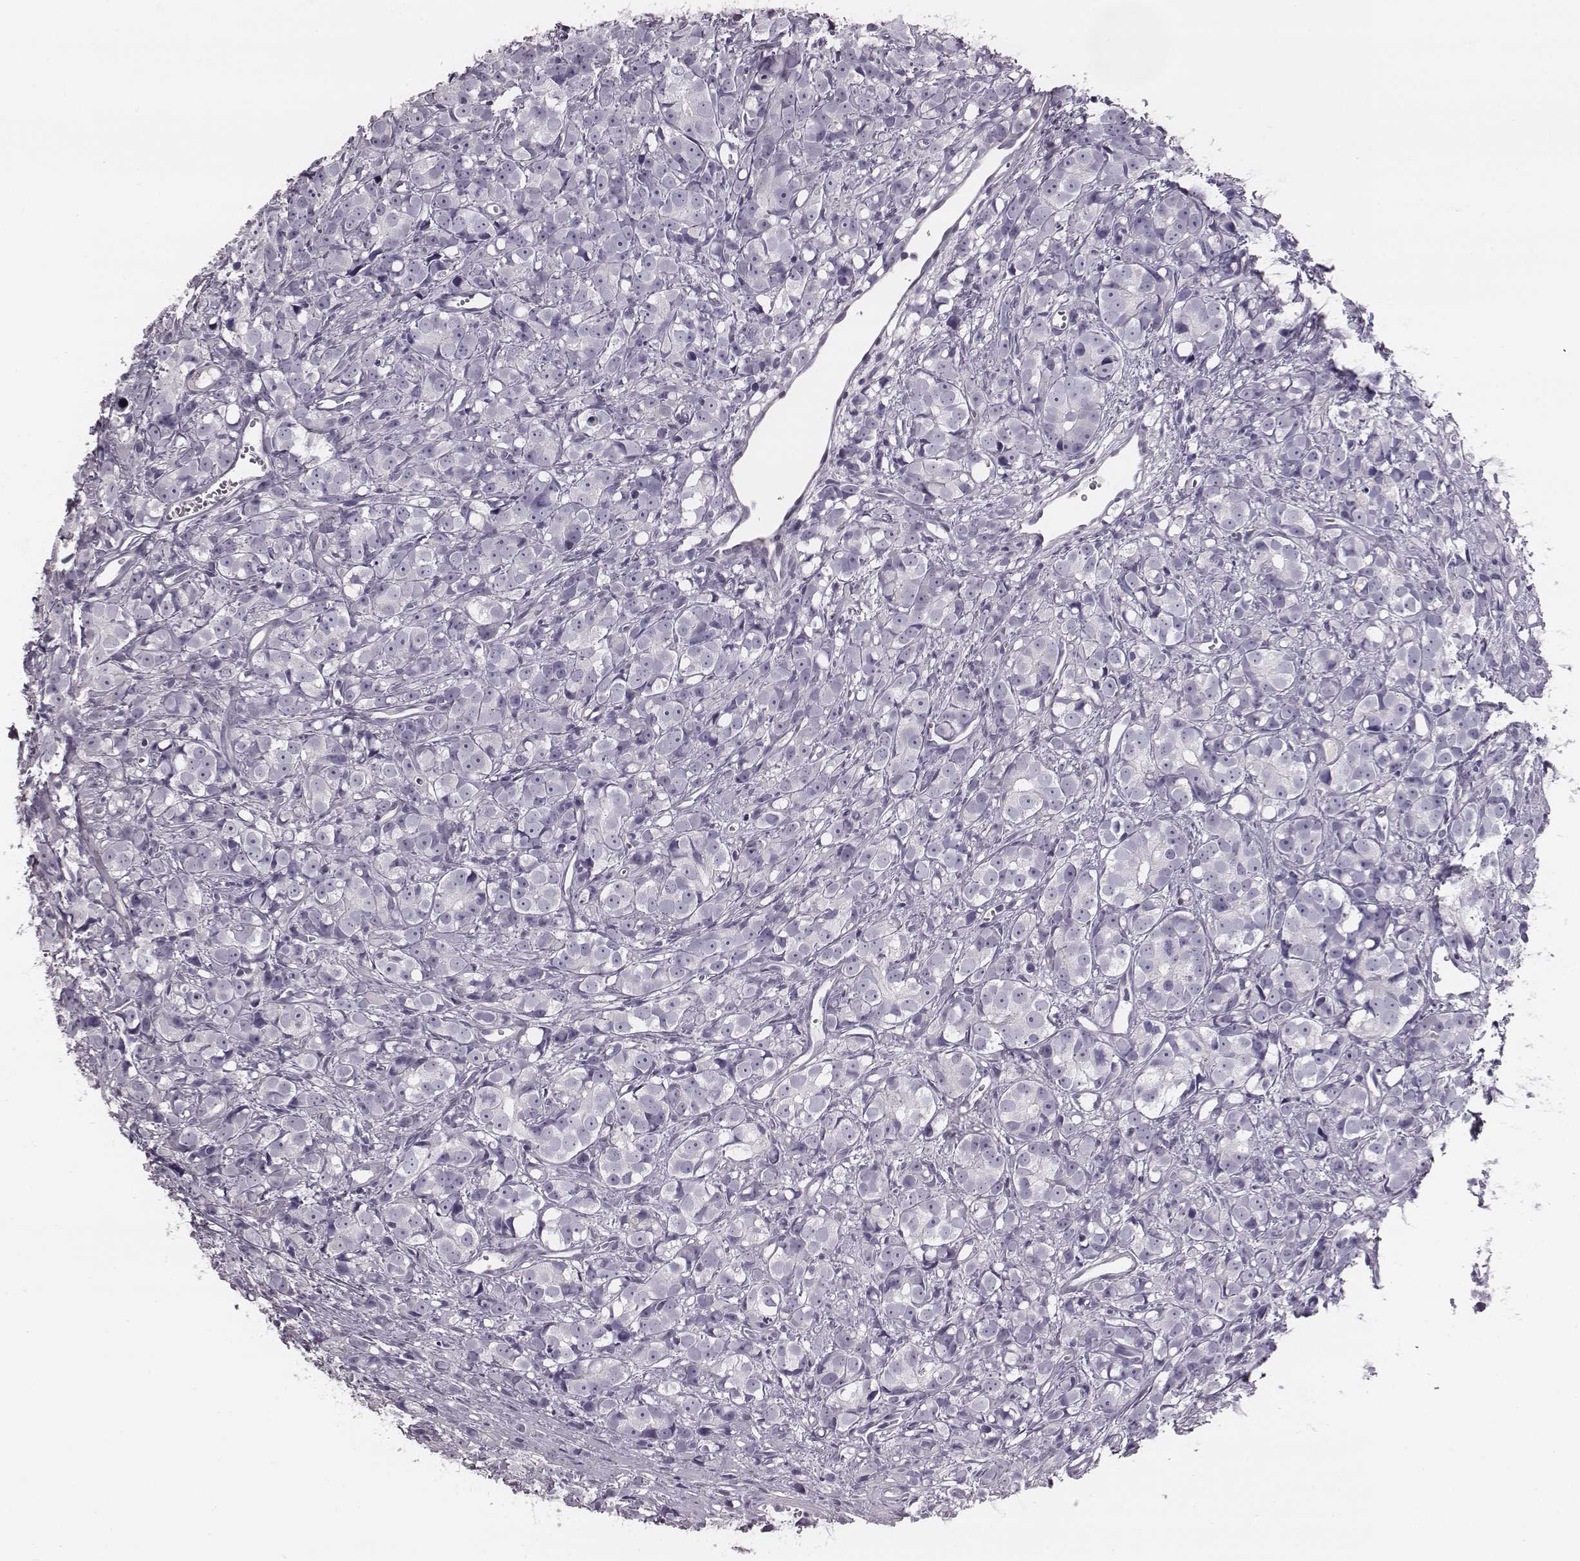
{"staining": {"intensity": "negative", "quantity": "none", "location": "none"}, "tissue": "prostate cancer", "cell_type": "Tumor cells", "image_type": "cancer", "snomed": [{"axis": "morphology", "description": "Adenocarcinoma, High grade"}, {"axis": "topography", "description": "Prostate"}], "caption": "Adenocarcinoma (high-grade) (prostate) was stained to show a protein in brown. There is no significant positivity in tumor cells.", "gene": "PDE8B", "patient": {"sex": "male", "age": 77}}